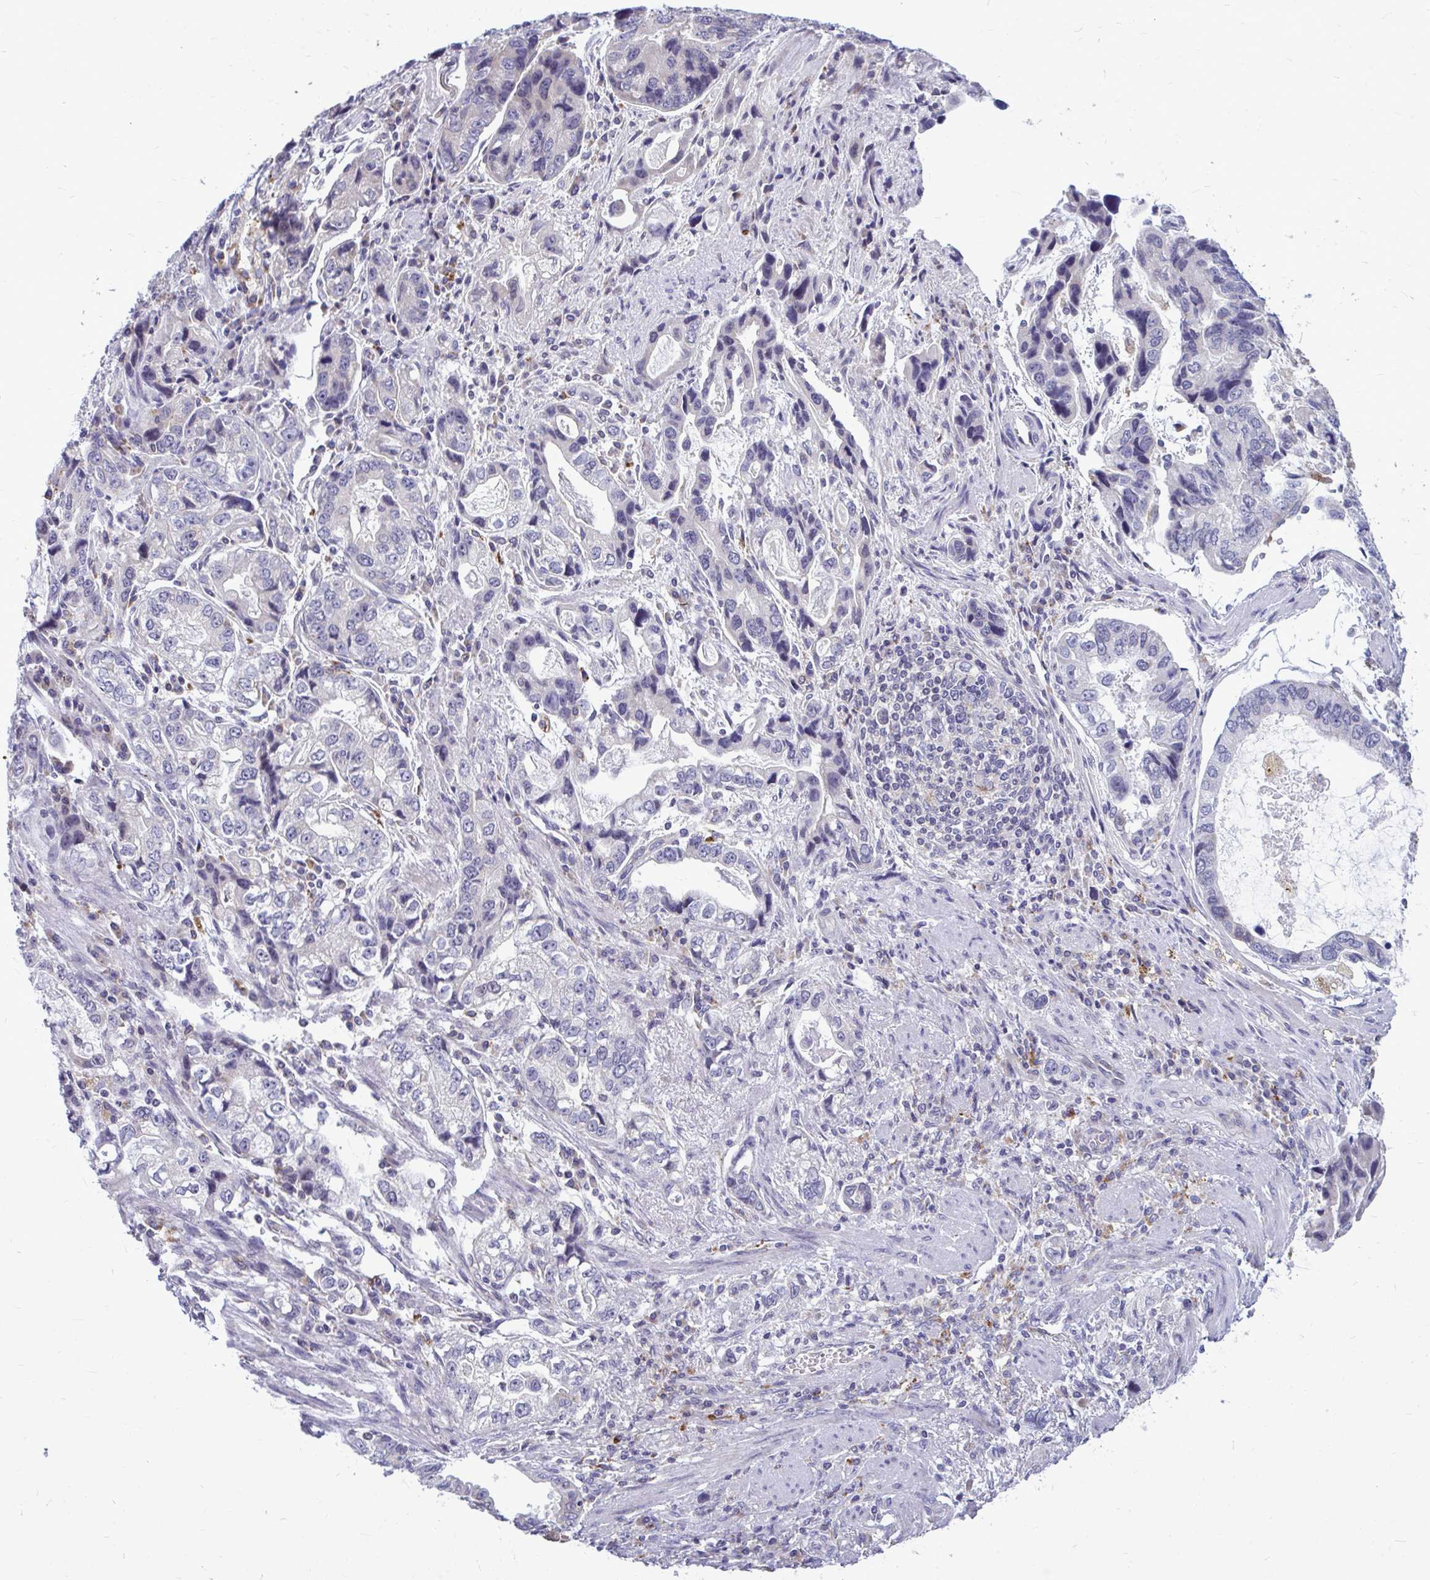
{"staining": {"intensity": "negative", "quantity": "none", "location": "none"}, "tissue": "stomach cancer", "cell_type": "Tumor cells", "image_type": "cancer", "snomed": [{"axis": "morphology", "description": "Adenocarcinoma, NOS"}, {"axis": "topography", "description": "Stomach, lower"}], "caption": "DAB immunohistochemical staining of human adenocarcinoma (stomach) demonstrates no significant expression in tumor cells.", "gene": "ZSCAN25", "patient": {"sex": "female", "age": 93}}